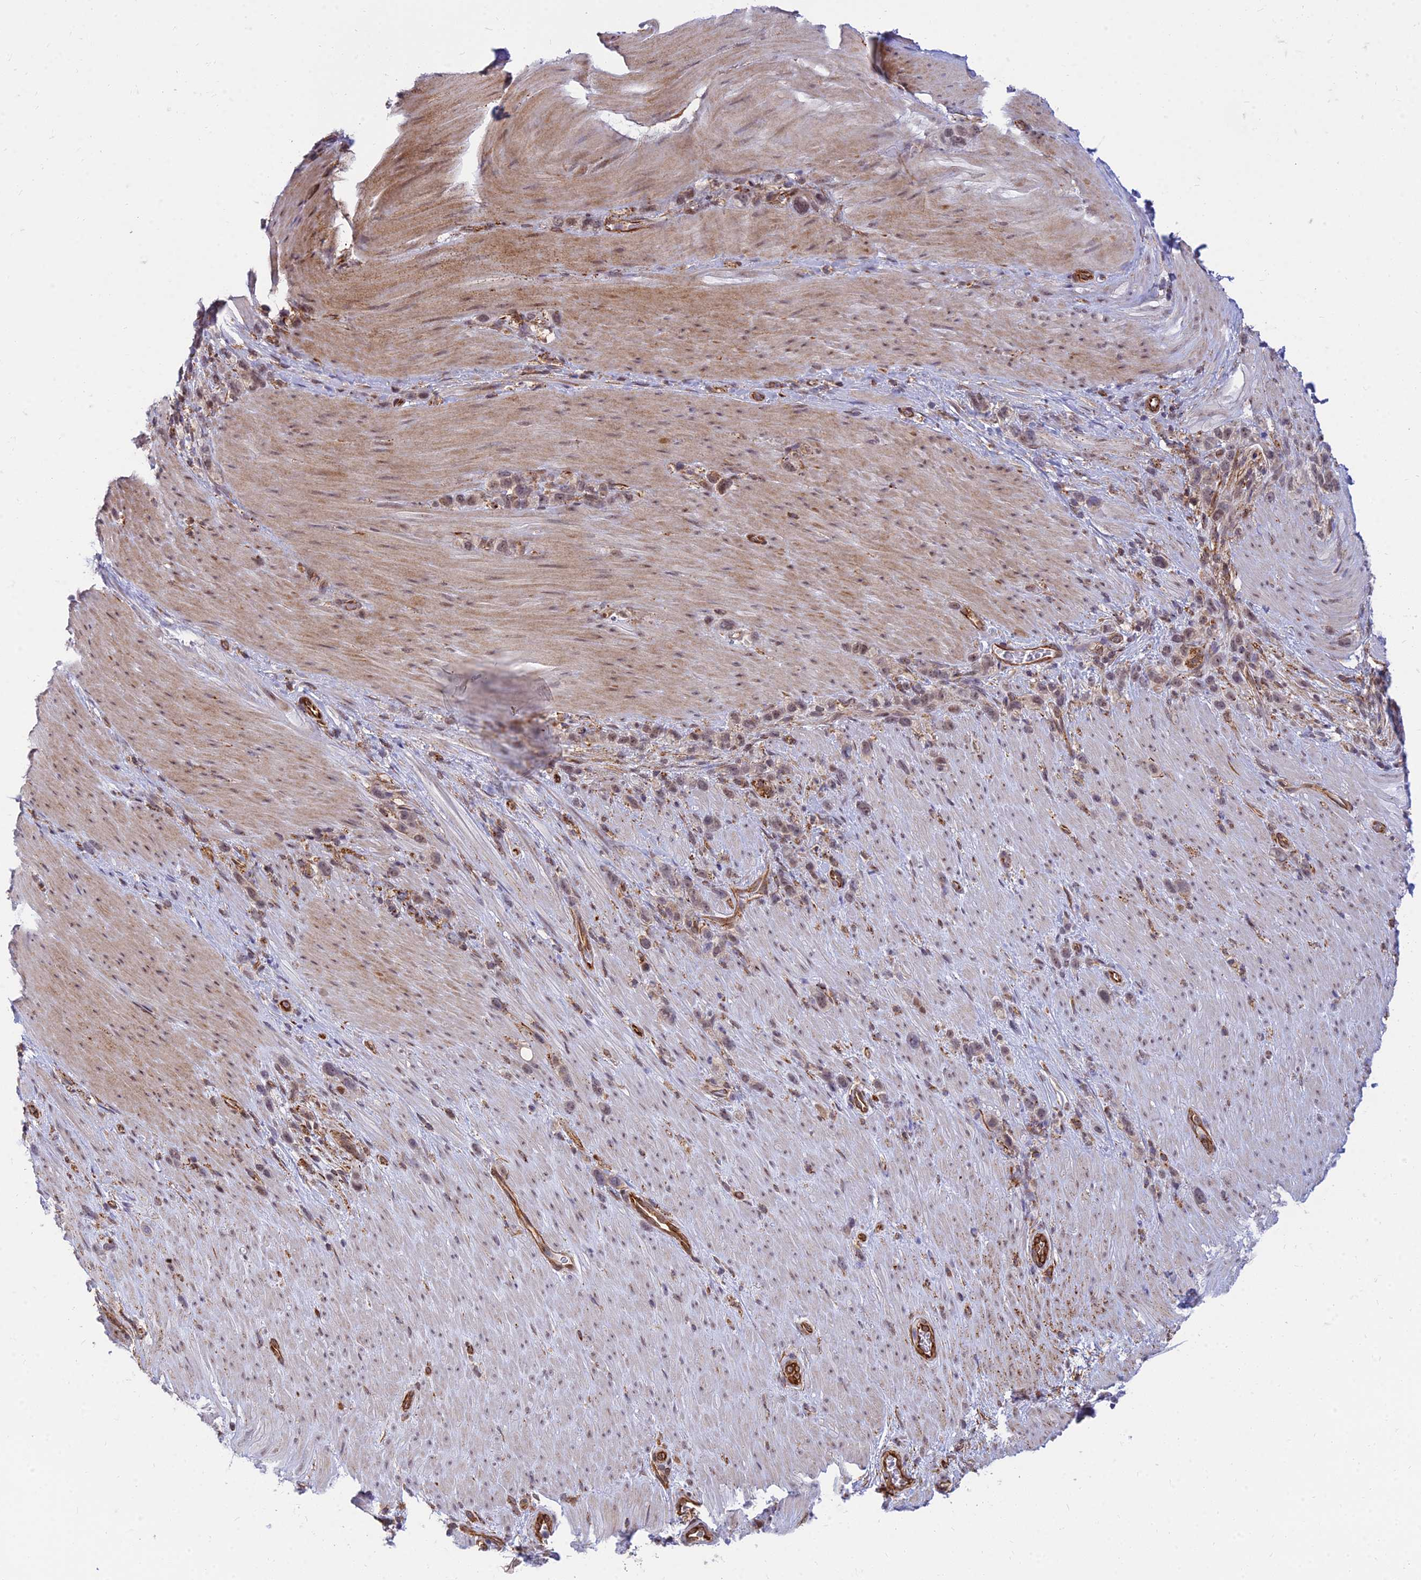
{"staining": {"intensity": "weak", "quantity": ">75%", "location": "cytoplasmic/membranous,nuclear"}, "tissue": "stomach cancer", "cell_type": "Tumor cells", "image_type": "cancer", "snomed": [{"axis": "morphology", "description": "Adenocarcinoma, NOS"}, {"axis": "topography", "description": "Stomach"}], "caption": "Protein expression analysis of human adenocarcinoma (stomach) reveals weak cytoplasmic/membranous and nuclear expression in approximately >75% of tumor cells. The staining was performed using DAB (3,3'-diaminobenzidine) to visualize the protein expression in brown, while the nuclei were stained in blue with hematoxylin (Magnification: 20x).", "gene": "SAPCD2", "patient": {"sex": "female", "age": 65}}